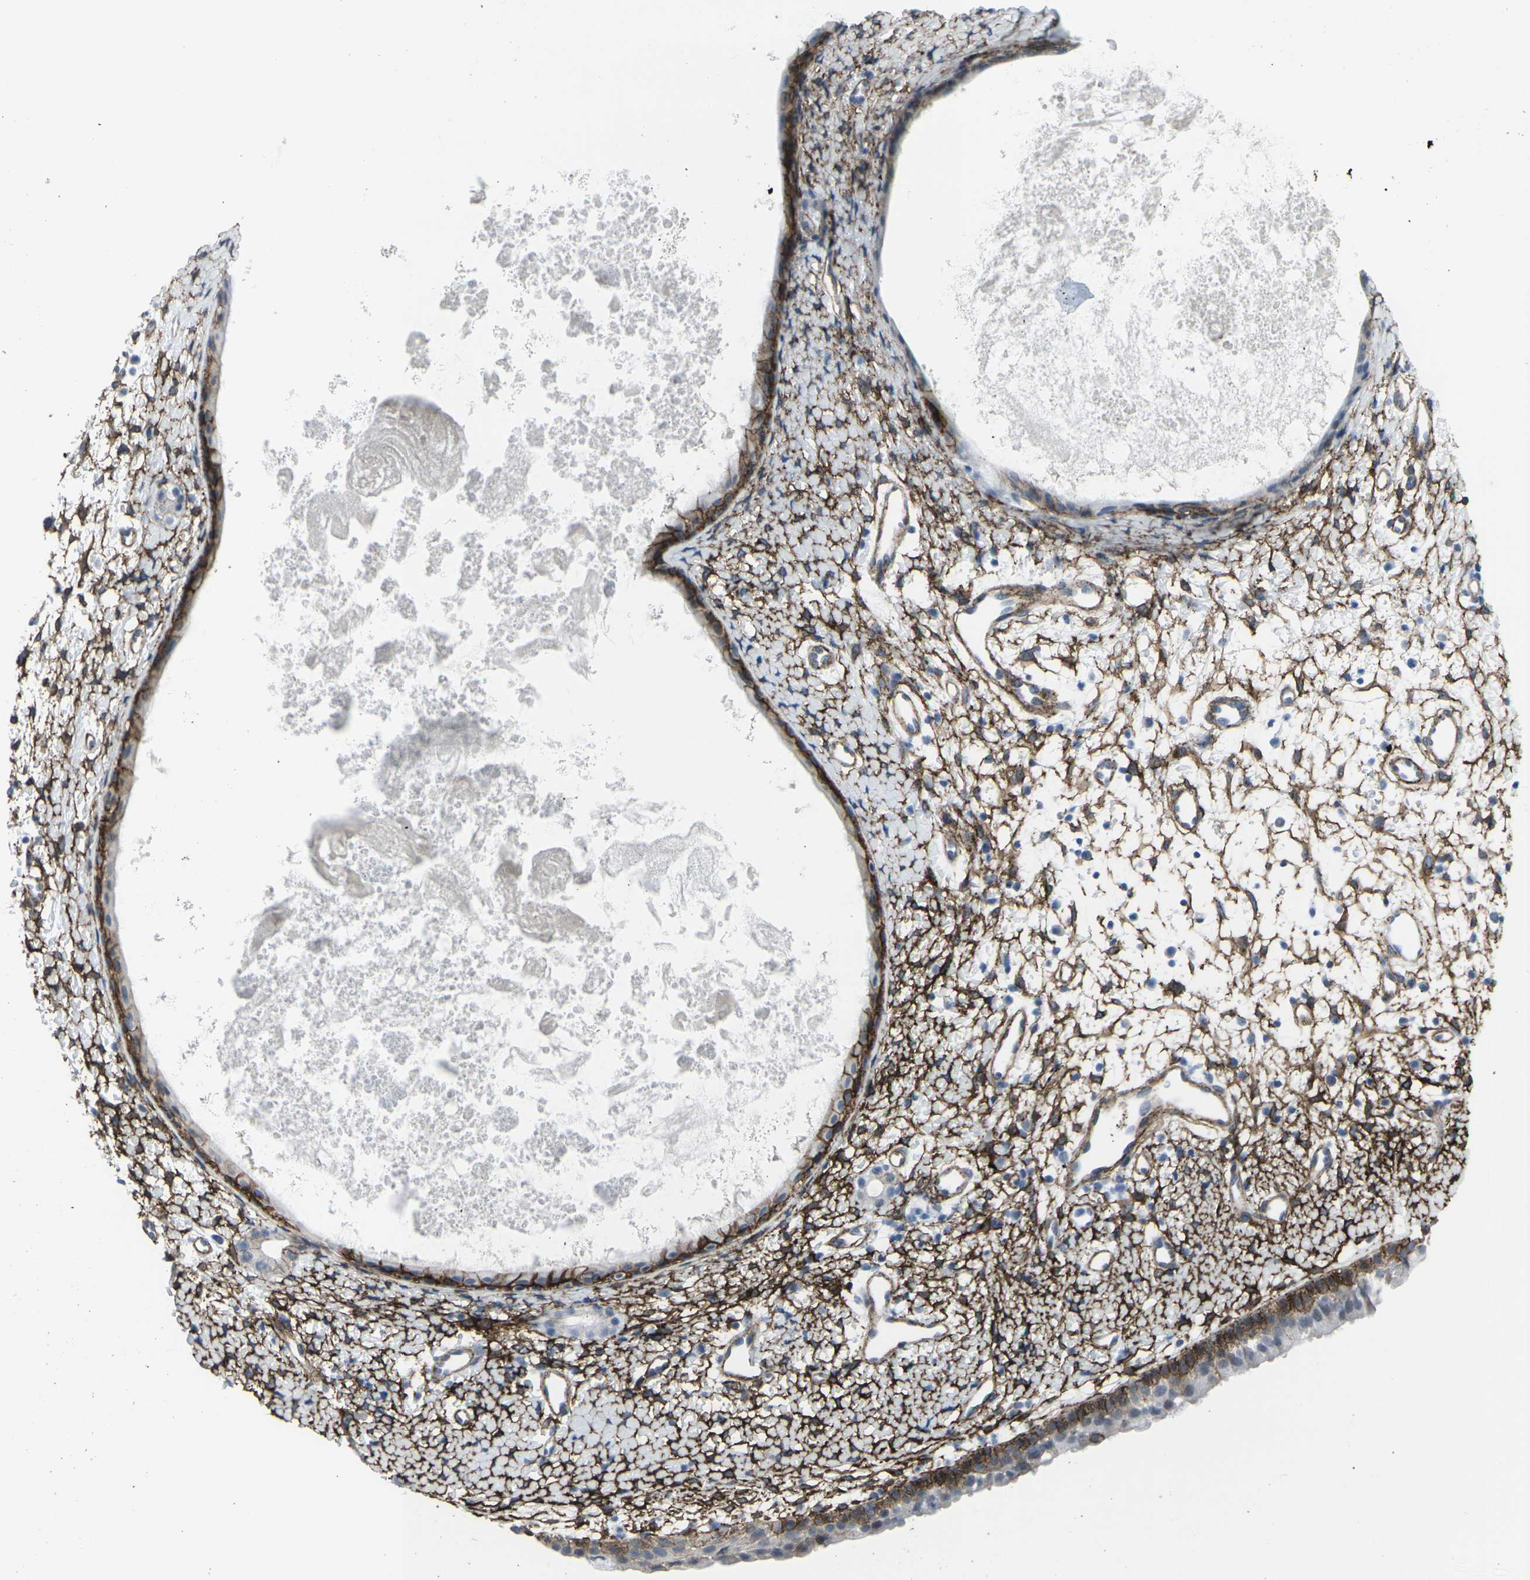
{"staining": {"intensity": "strong", "quantity": "25%-75%", "location": "cytoplasmic/membranous"}, "tissue": "nasopharynx", "cell_type": "Respiratory epithelial cells", "image_type": "normal", "snomed": [{"axis": "morphology", "description": "Normal tissue, NOS"}, {"axis": "topography", "description": "Nasopharynx"}], "caption": "Human nasopharynx stained with a brown dye shows strong cytoplasmic/membranous positive expression in approximately 25%-75% of respiratory epithelial cells.", "gene": "CDH11", "patient": {"sex": "male", "age": 22}}